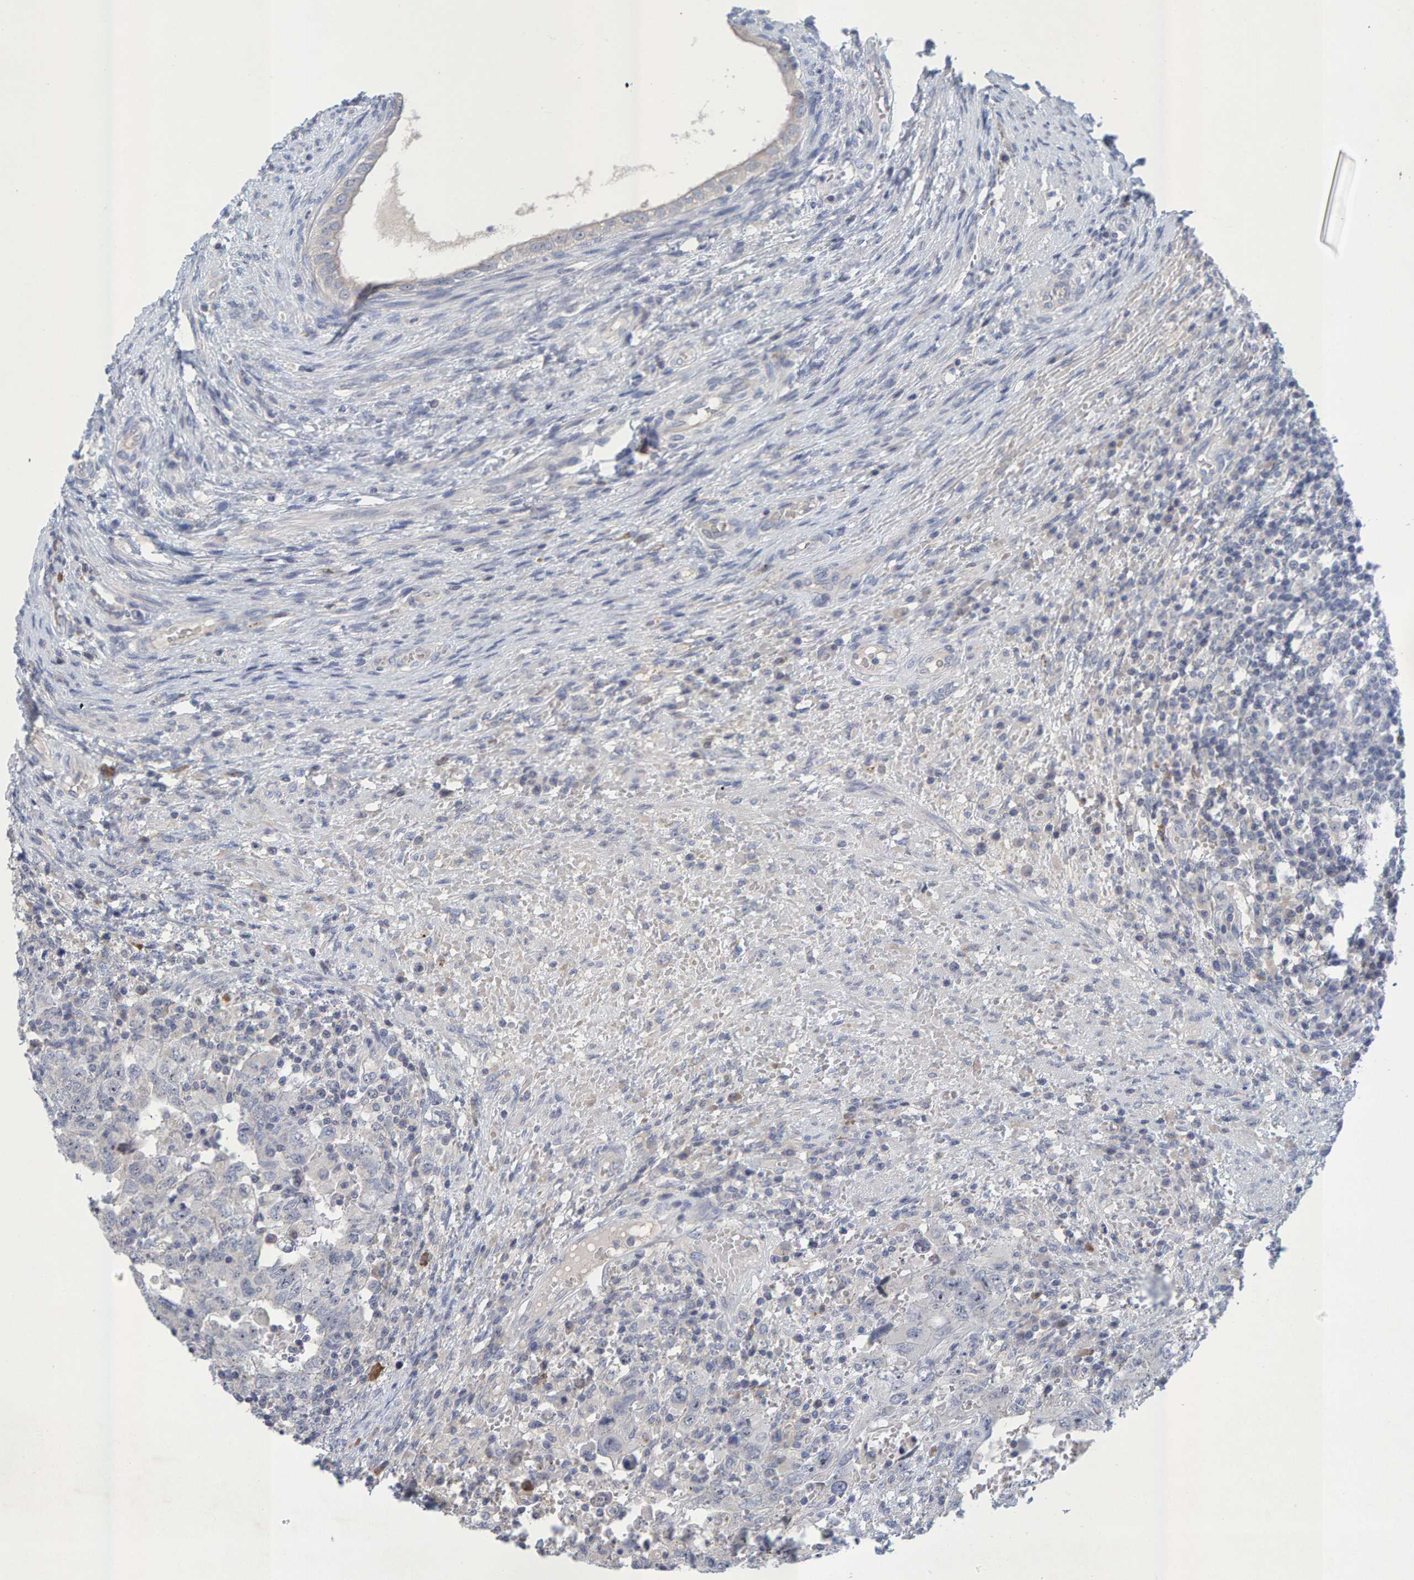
{"staining": {"intensity": "negative", "quantity": "none", "location": "none"}, "tissue": "testis cancer", "cell_type": "Tumor cells", "image_type": "cancer", "snomed": [{"axis": "morphology", "description": "Carcinoma, Embryonal, NOS"}, {"axis": "topography", "description": "Testis"}], "caption": "Tumor cells show no significant staining in embryonal carcinoma (testis).", "gene": "ZNF77", "patient": {"sex": "male", "age": 26}}